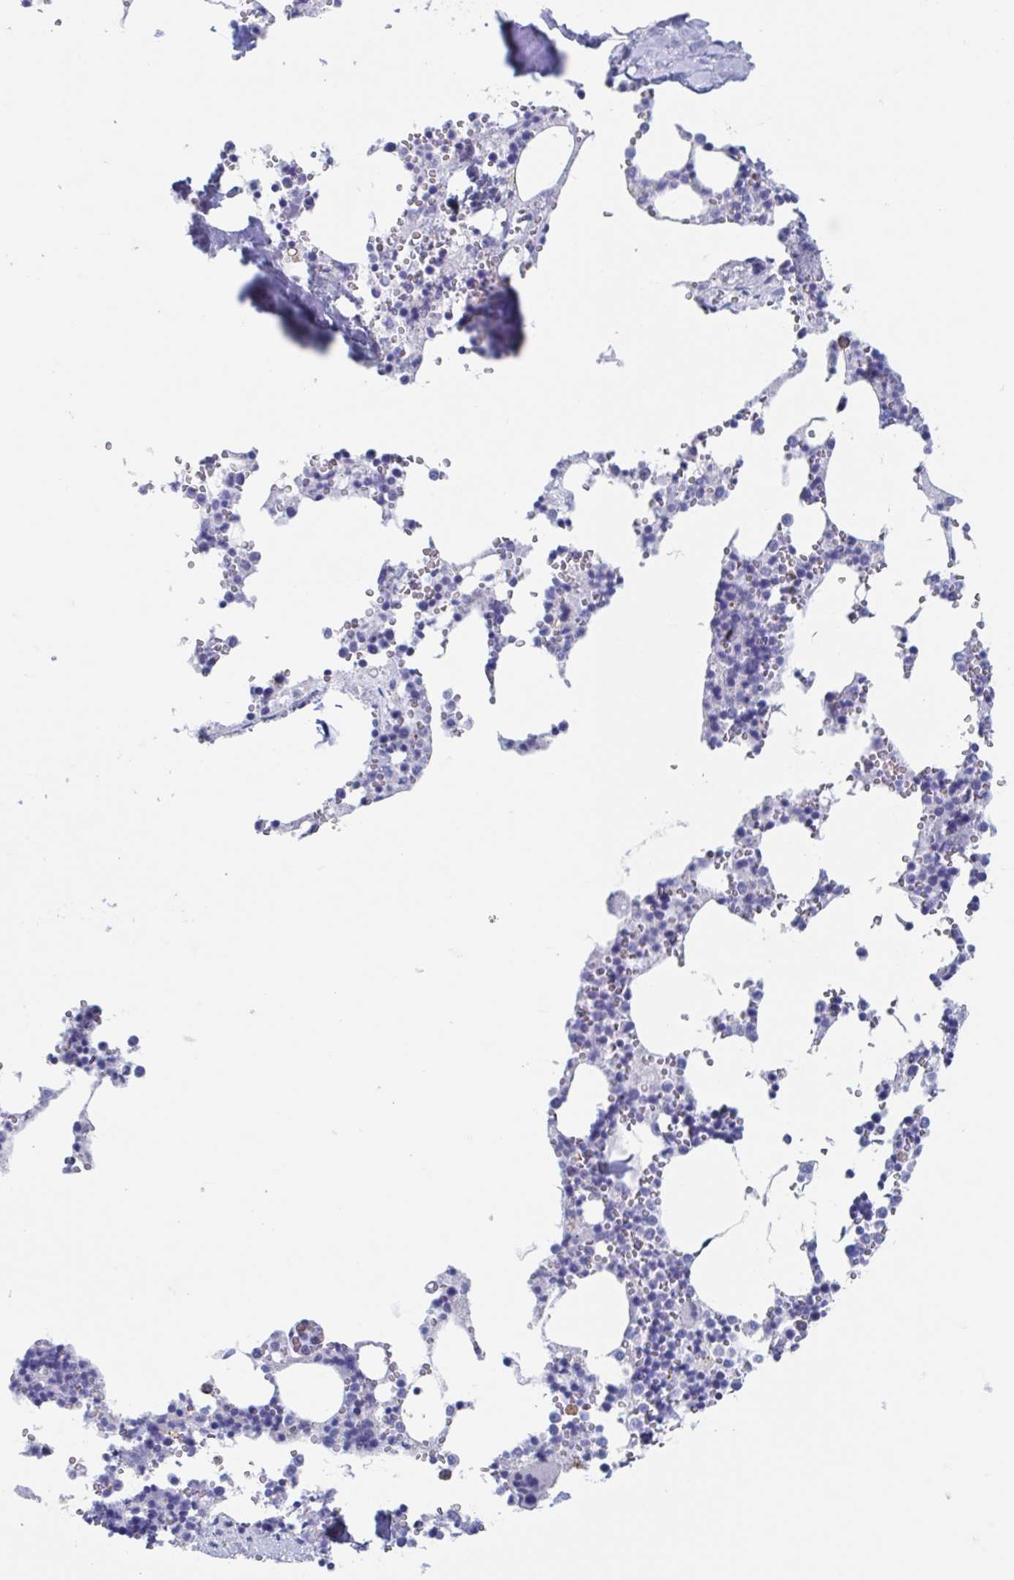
{"staining": {"intensity": "negative", "quantity": "none", "location": "none"}, "tissue": "bone marrow", "cell_type": "Hematopoietic cells", "image_type": "normal", "snomed": [{"axis": "morphology", "description": "Normal tissue, NOS"}, {"axis": "topography", "description": "Bone marrow"}], "caption": "Immunohistochemistry (IHC) photomicrograph of normal bone marrow: human bone marrow stained with DAB exhibits no significant protein staining in hematopoietic cells.", "gene": "SHCBP1L", "patient": {"sex": "male", "age": 54}}